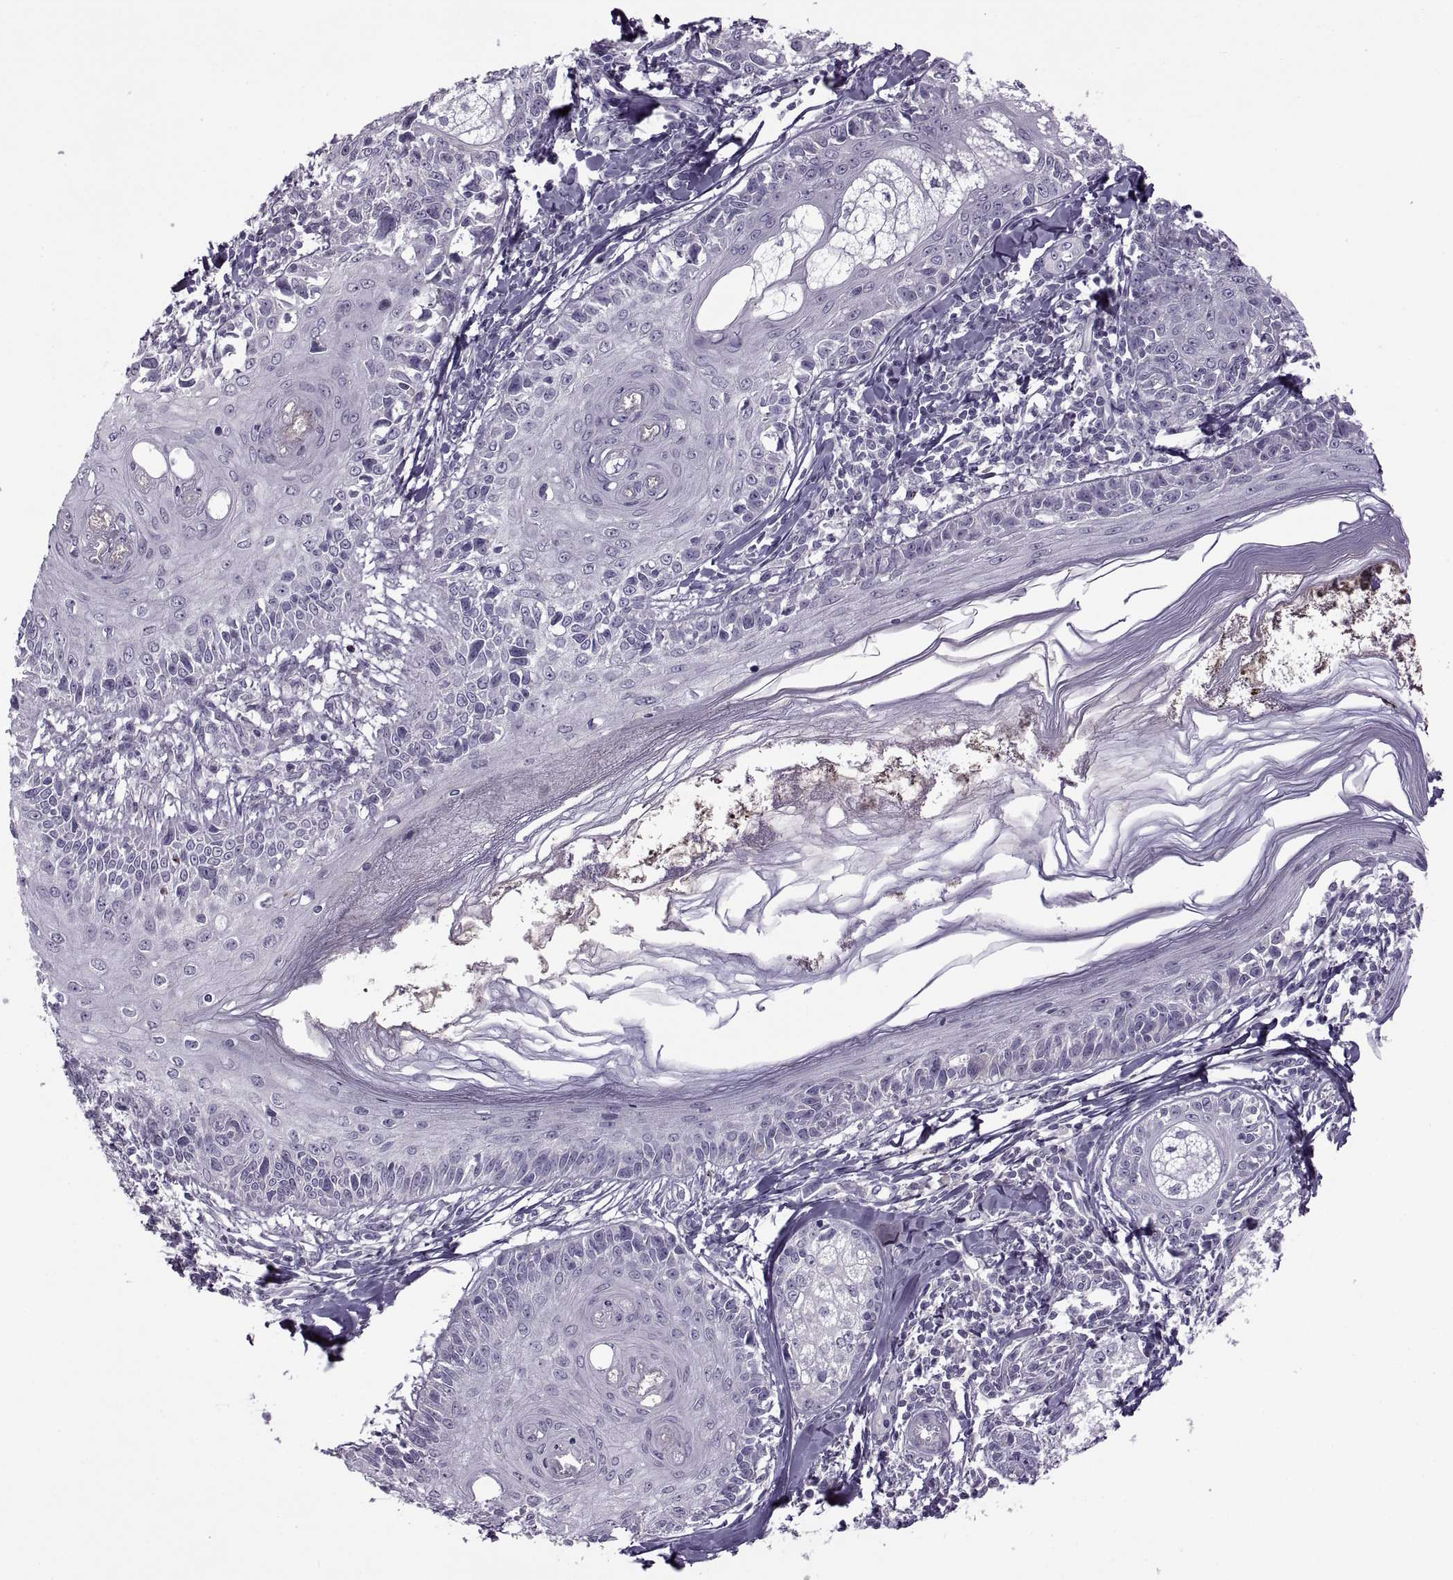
{"staining": {"intensity": "negative", "quantity": "none", "location": "none"}, "tissue": "melanoma", "cell_type": "Tumor cells", "image_type": "cancer", "snomed": [{"axis": "morphology", "description": "Malignant melanoma, NOS"}, {"axis": "topography", "description": "Skin"}], "caption": "Immunohistochemical staining of human malignant melanoma exhibits no significant expression in tumor cells. The staining was performed using DAB to visualize the protein expression in brown, while the nuclei were stained in blue with hematoxylin (Magnification: 20x).", "gene": "RSPH6A", "patient": {"sex": "female", "age": 86}}